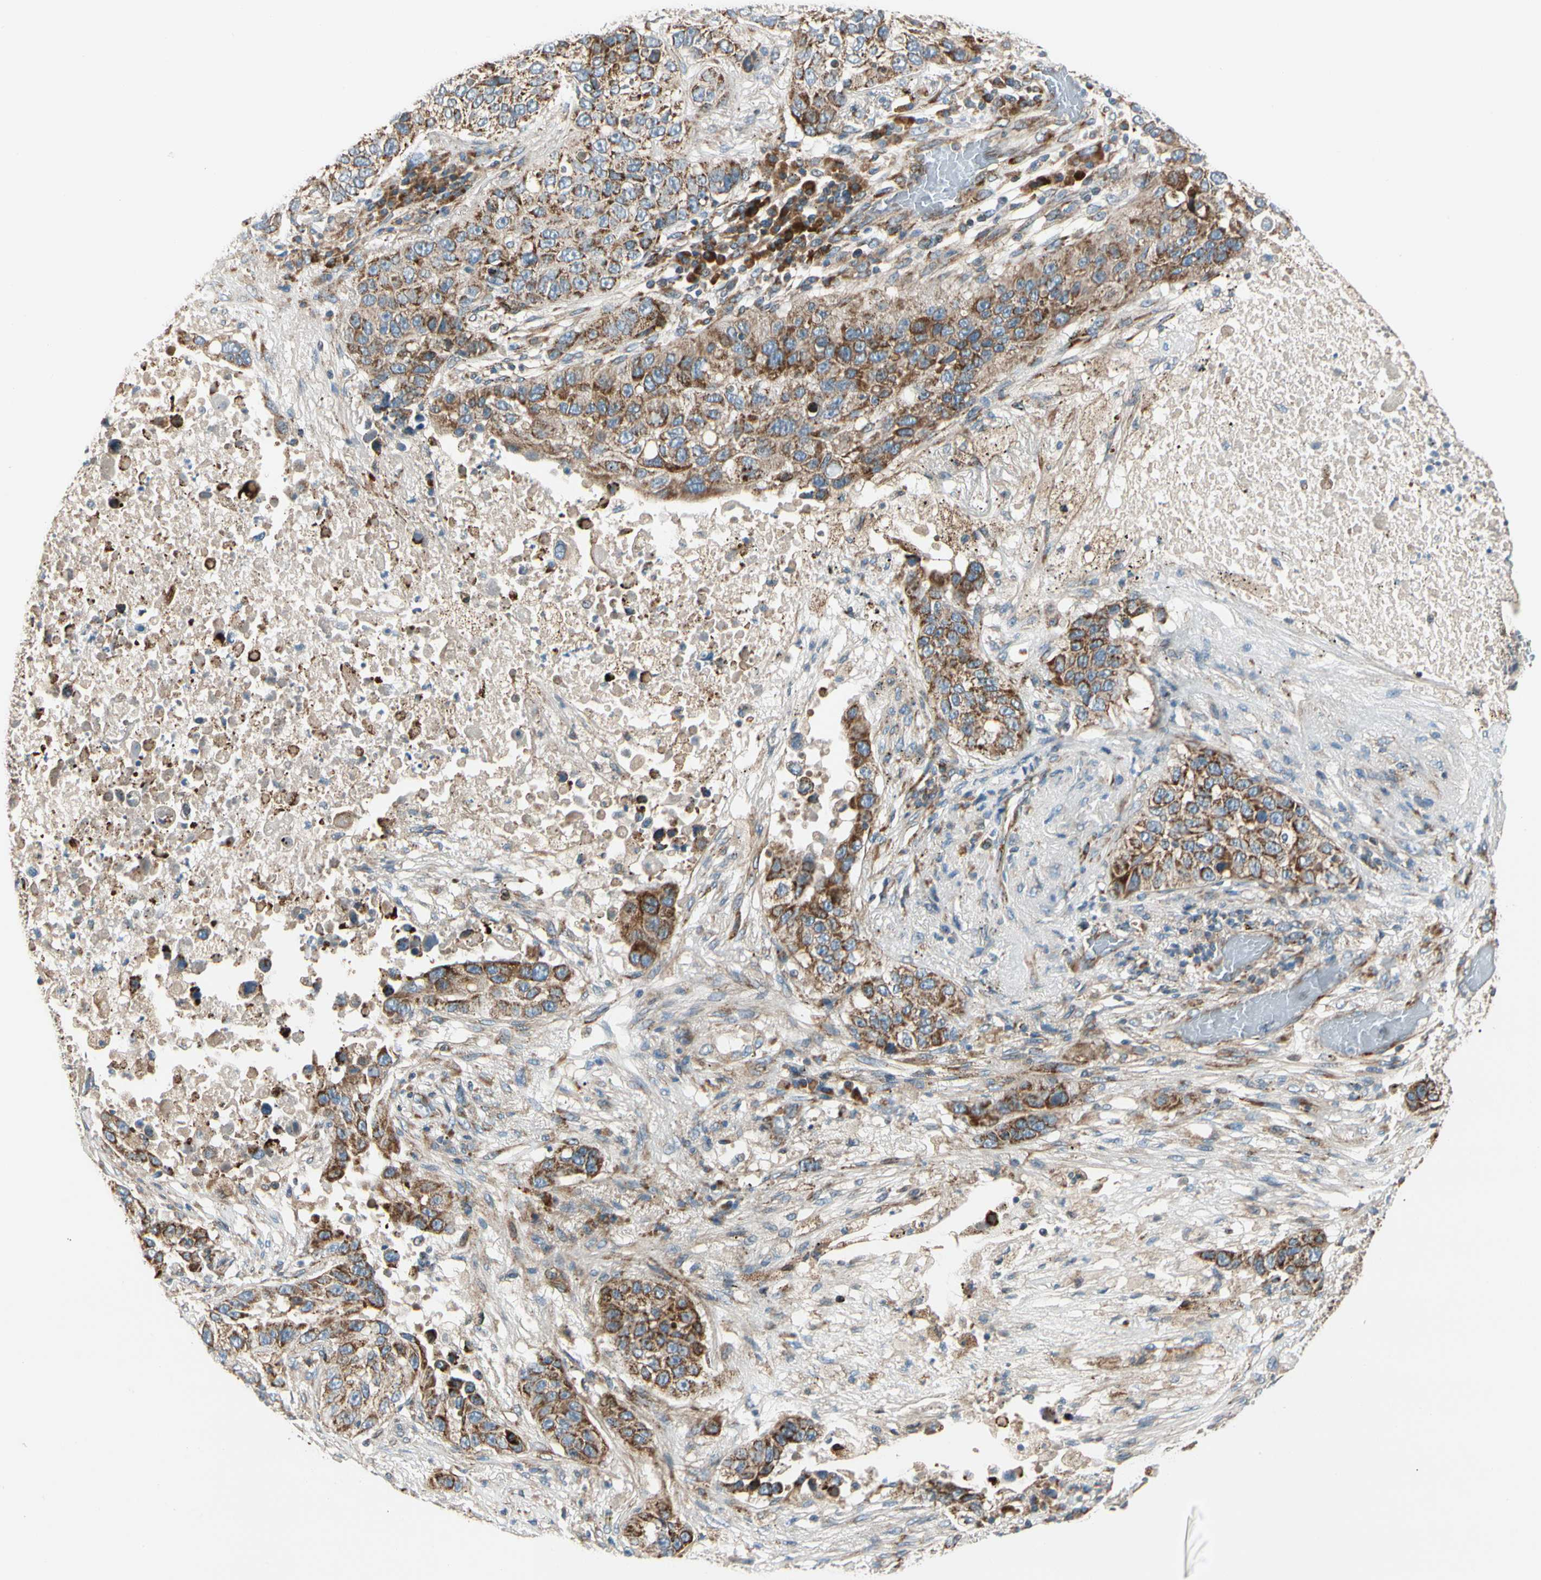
{"staining": {"intensity": "moderate", "quantity": ">75%", "location": "cytoplasmic/membranous"}, "tissue": "lung cancer", "cell_type": "Tumor cells", "image_type": "cancer", "snomed": [{"axis": "morphology", "description": "Squamous cell carcinoma, NOS"}, {"axis": "topography", "description": "Lung"}], "caption": "Moderate cytoplasmic/membranous protein expression is seen in approximately >75% of tumor cells in lung squamous cell carcinoma.", "gene": "MRPL9", "patient": {"sex": "male", "age": 57}}